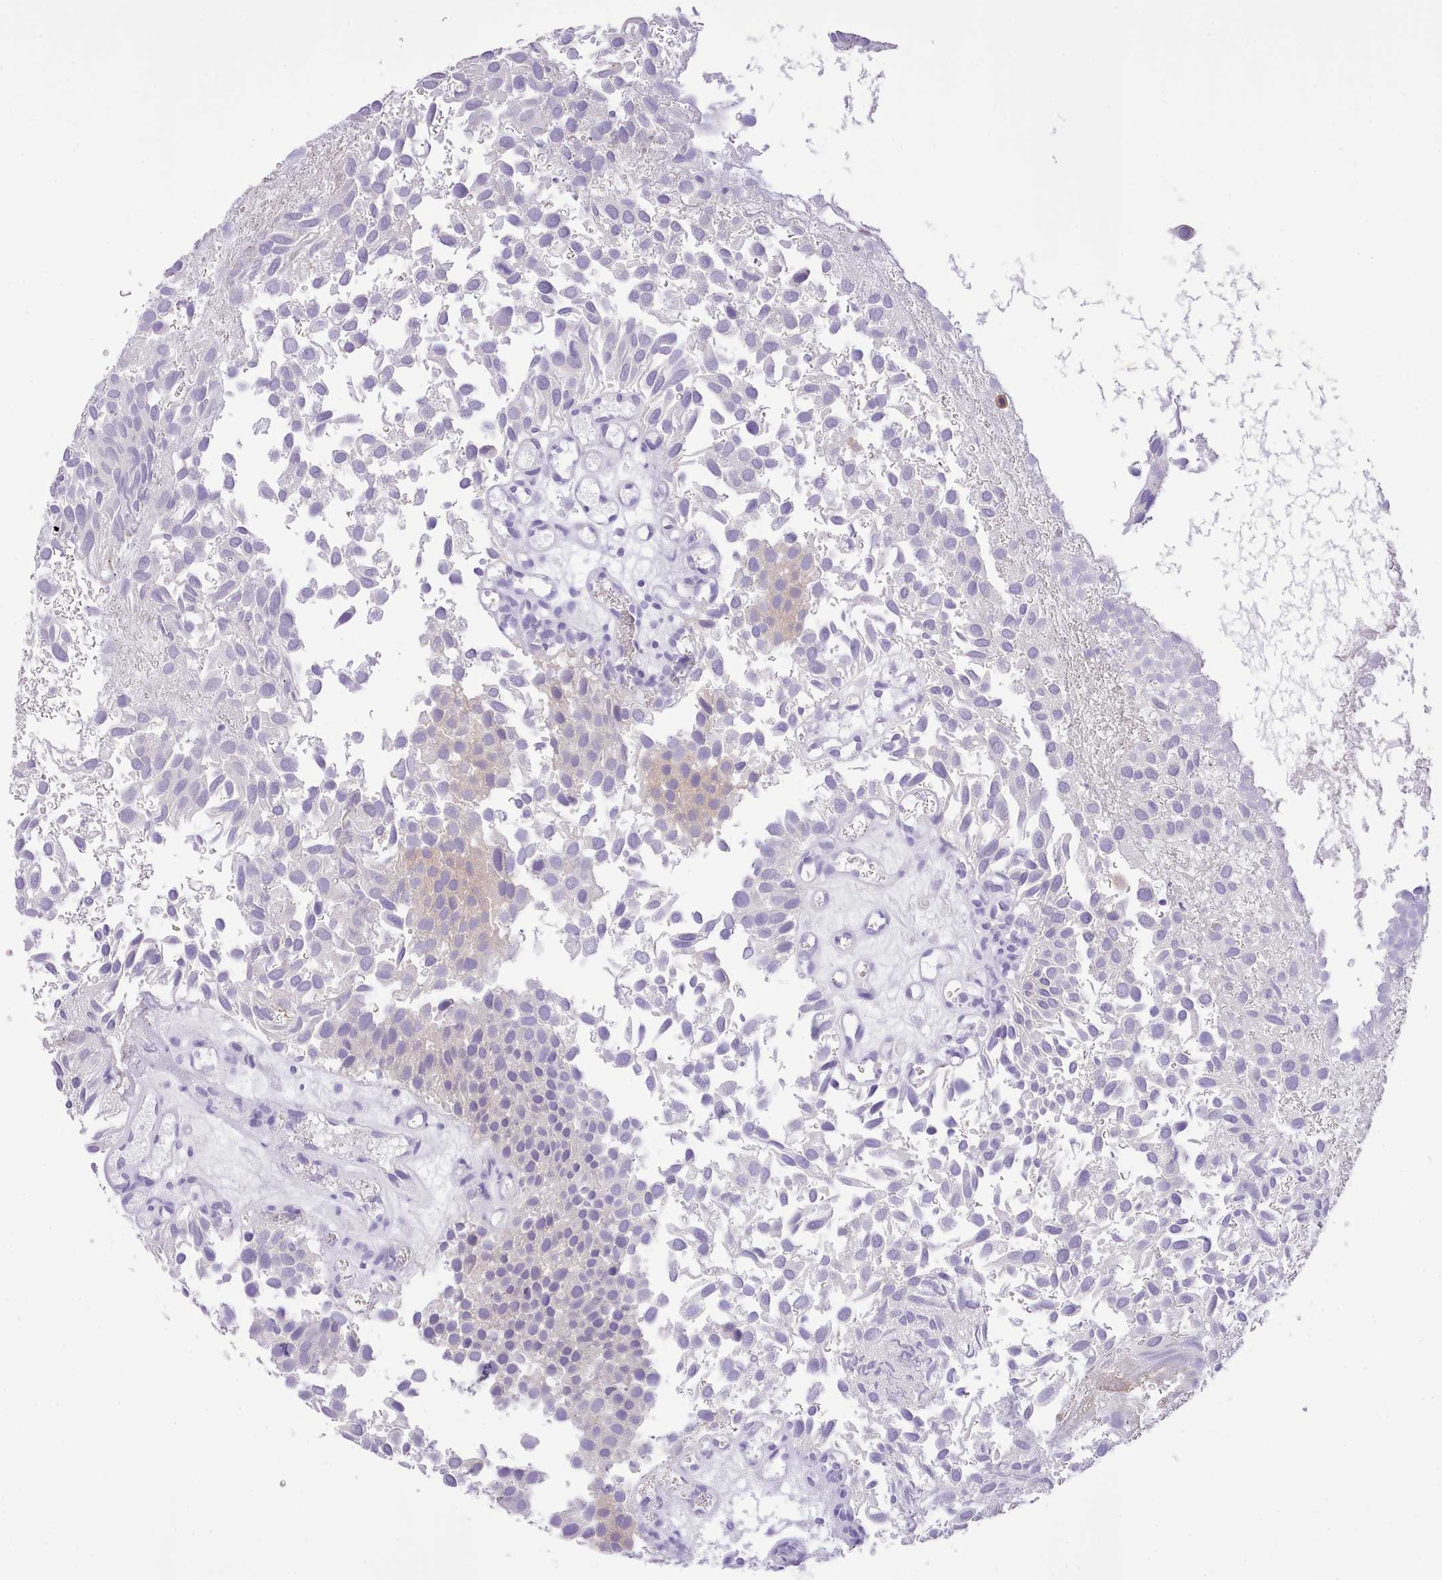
{"staining": {"intensity": "weak", "quantity": "25%-75%", "location": "cytoplasmic/membranous"}, "tissue": "urothelial cancer", "cell_type": "Tumor cells", "image_type": "cancer", "snomed": [{"axis": "morphology", "description": "Urothelial carcinoma, Low grade"}, {"axis": "topography", "description": "Urinary bladder"}], "caption": "An image showing weak cytoplasmic/membranous positivity in approximately 25%-75% of tumor cells in urothelial cancer, as visualized by brown immunohistochemical staining.", "gene": "MDFI", "patient": {"sex": "male", "age": 88}}